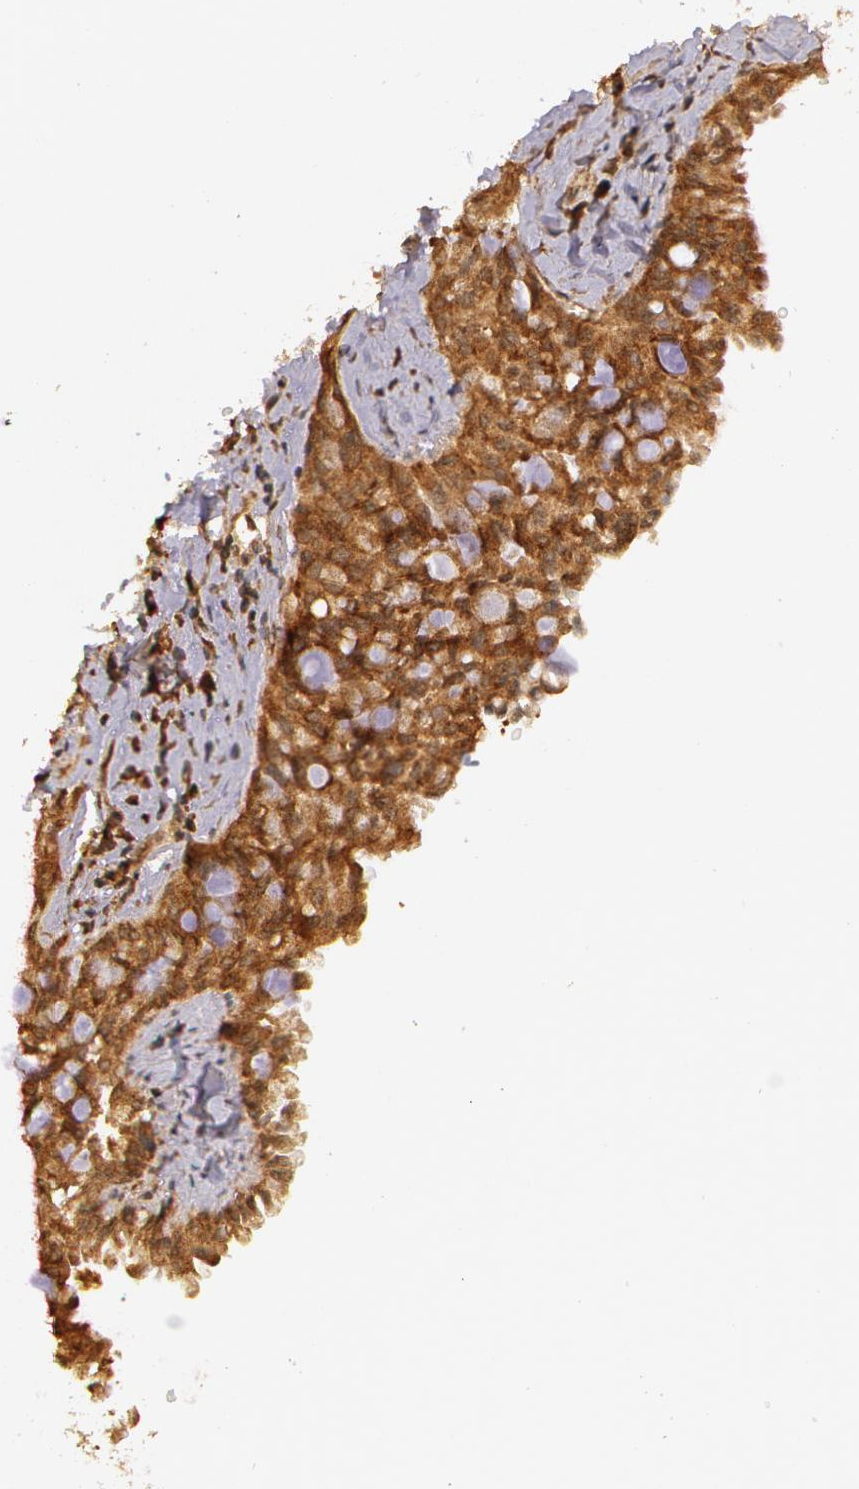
{"staining": {"intensity": "moderate", "quantity": ">75%", "location": "cytoplasmic/membranous"}, "tissue": "lung cancer", "cell_type": "Tumor cells", "image_type": "cancer", "snomed": [{"axis": "morphology", "description": "Adenocarcinoma, NOS"}, {"axis": "topography", "description": "Lung"}], "caption": "Immunohistochemistry (IHC) histopathology image of lung cancer (adenocarcinoma) stained for a protein (brown), which demonstrates medium levels of moderate cytoplasmic/membranous staining in approximately >75% of tumor cells.", "gene": "ASCC2", "patient": {"sex": "female", "age": 44}}